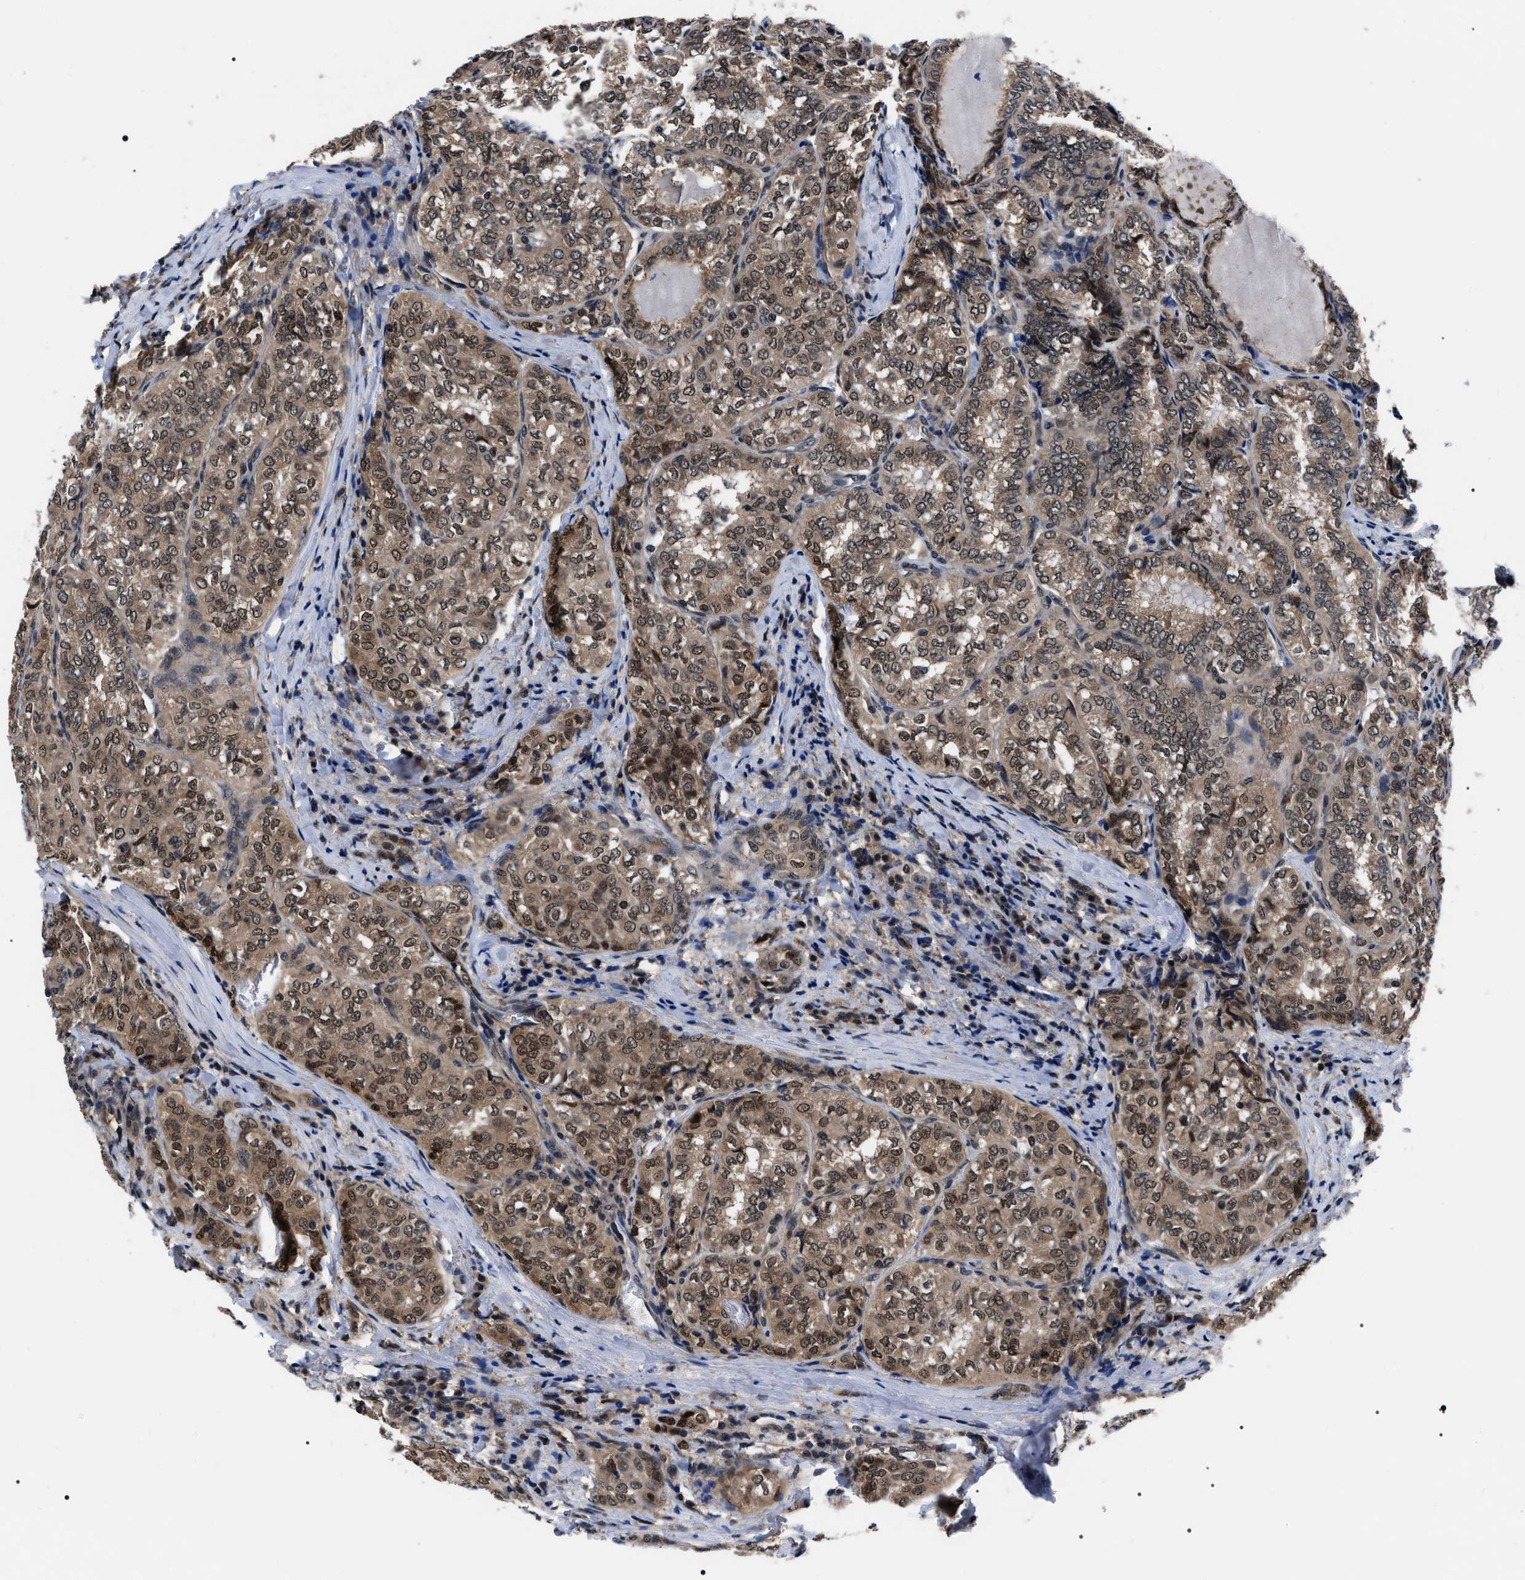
{"staining": {"intensity": "moderate", "quantity": ">75%", "location": "cytoplasmic/membranous,nuclear"}, "tissue": "thyroid cancer", "cell_type": "Tumor cells", "image_type": "cancer", "snomed": [{"axis": "morphology", "description": "Normal tissue, NOS"}, {"axis": "morphology", "description": "Papillary adenocarcinoma, NOS"}, {"axis": "topography", "description": "Thyroid gland"}], "caption": "DAB immunohistochemical staining of thyroid papillary adenocarcinoma reveals moderate cytoplasmic/membranous and nuclear protein expression in approximately >75% of tumor cells.", "gene": "CSNK2A1", "patient": {"sex": "female", "age": 30}}